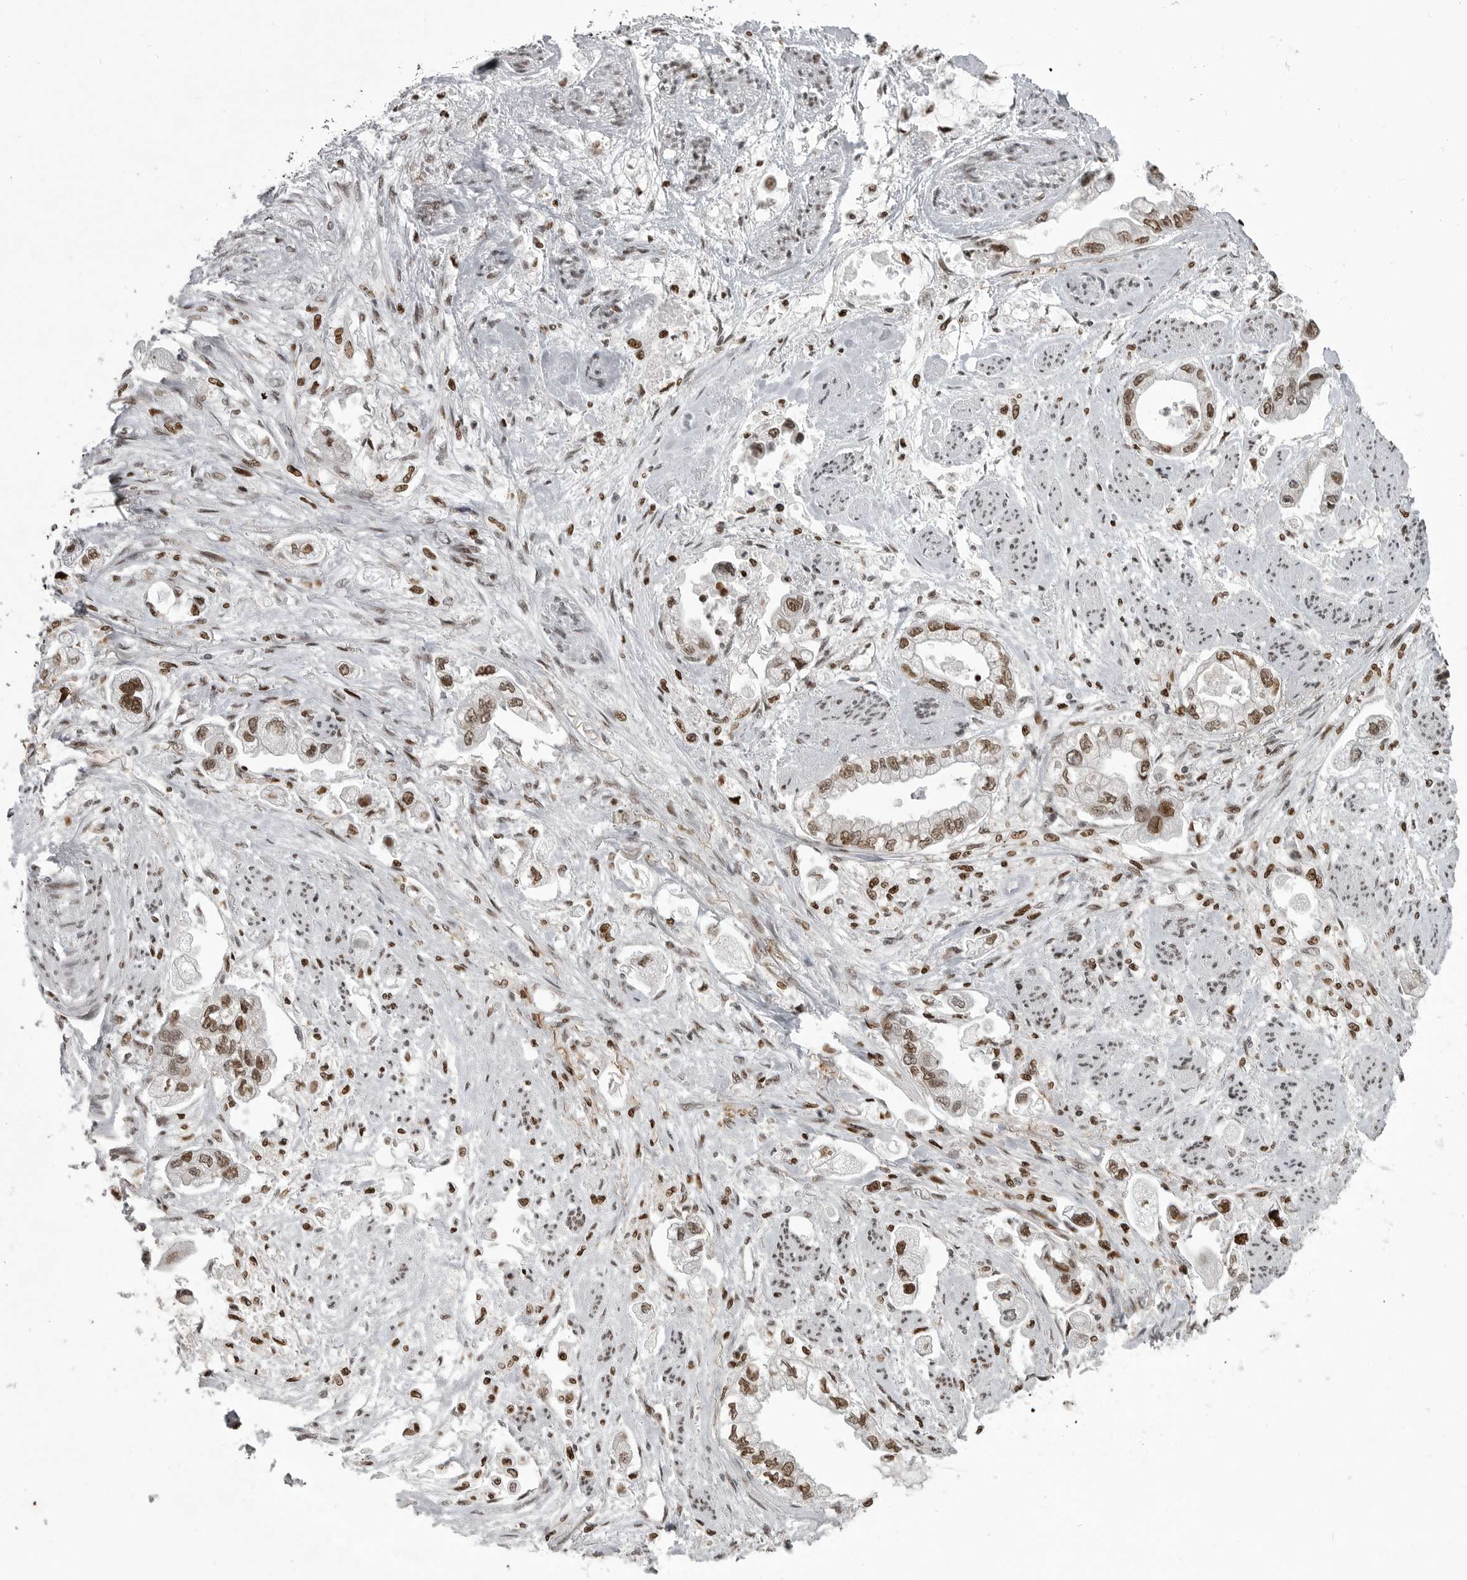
{"staining": {"intensity": "moderate", "quantity": ">75%", "location": "nuclear"}, "tissue": "stomach cancer", "cell_type": "Tumor cells", "image_type": "cancer", "snomed": [{"axis": "morphology", "description": "Adenocarcinoma, NOS"}, {"axis": "topography", "description": "Stomach"}], "caption": "DAB (3,3'-diaminobenzidine) immunohistochemical staining of stomach cancer (adenocarcinoma) demonstrates moderate nuclear protein positivity in about >75% of tumor cells.", "gene": "YAF2", "patient": {"sex": "male", "age": 62}}